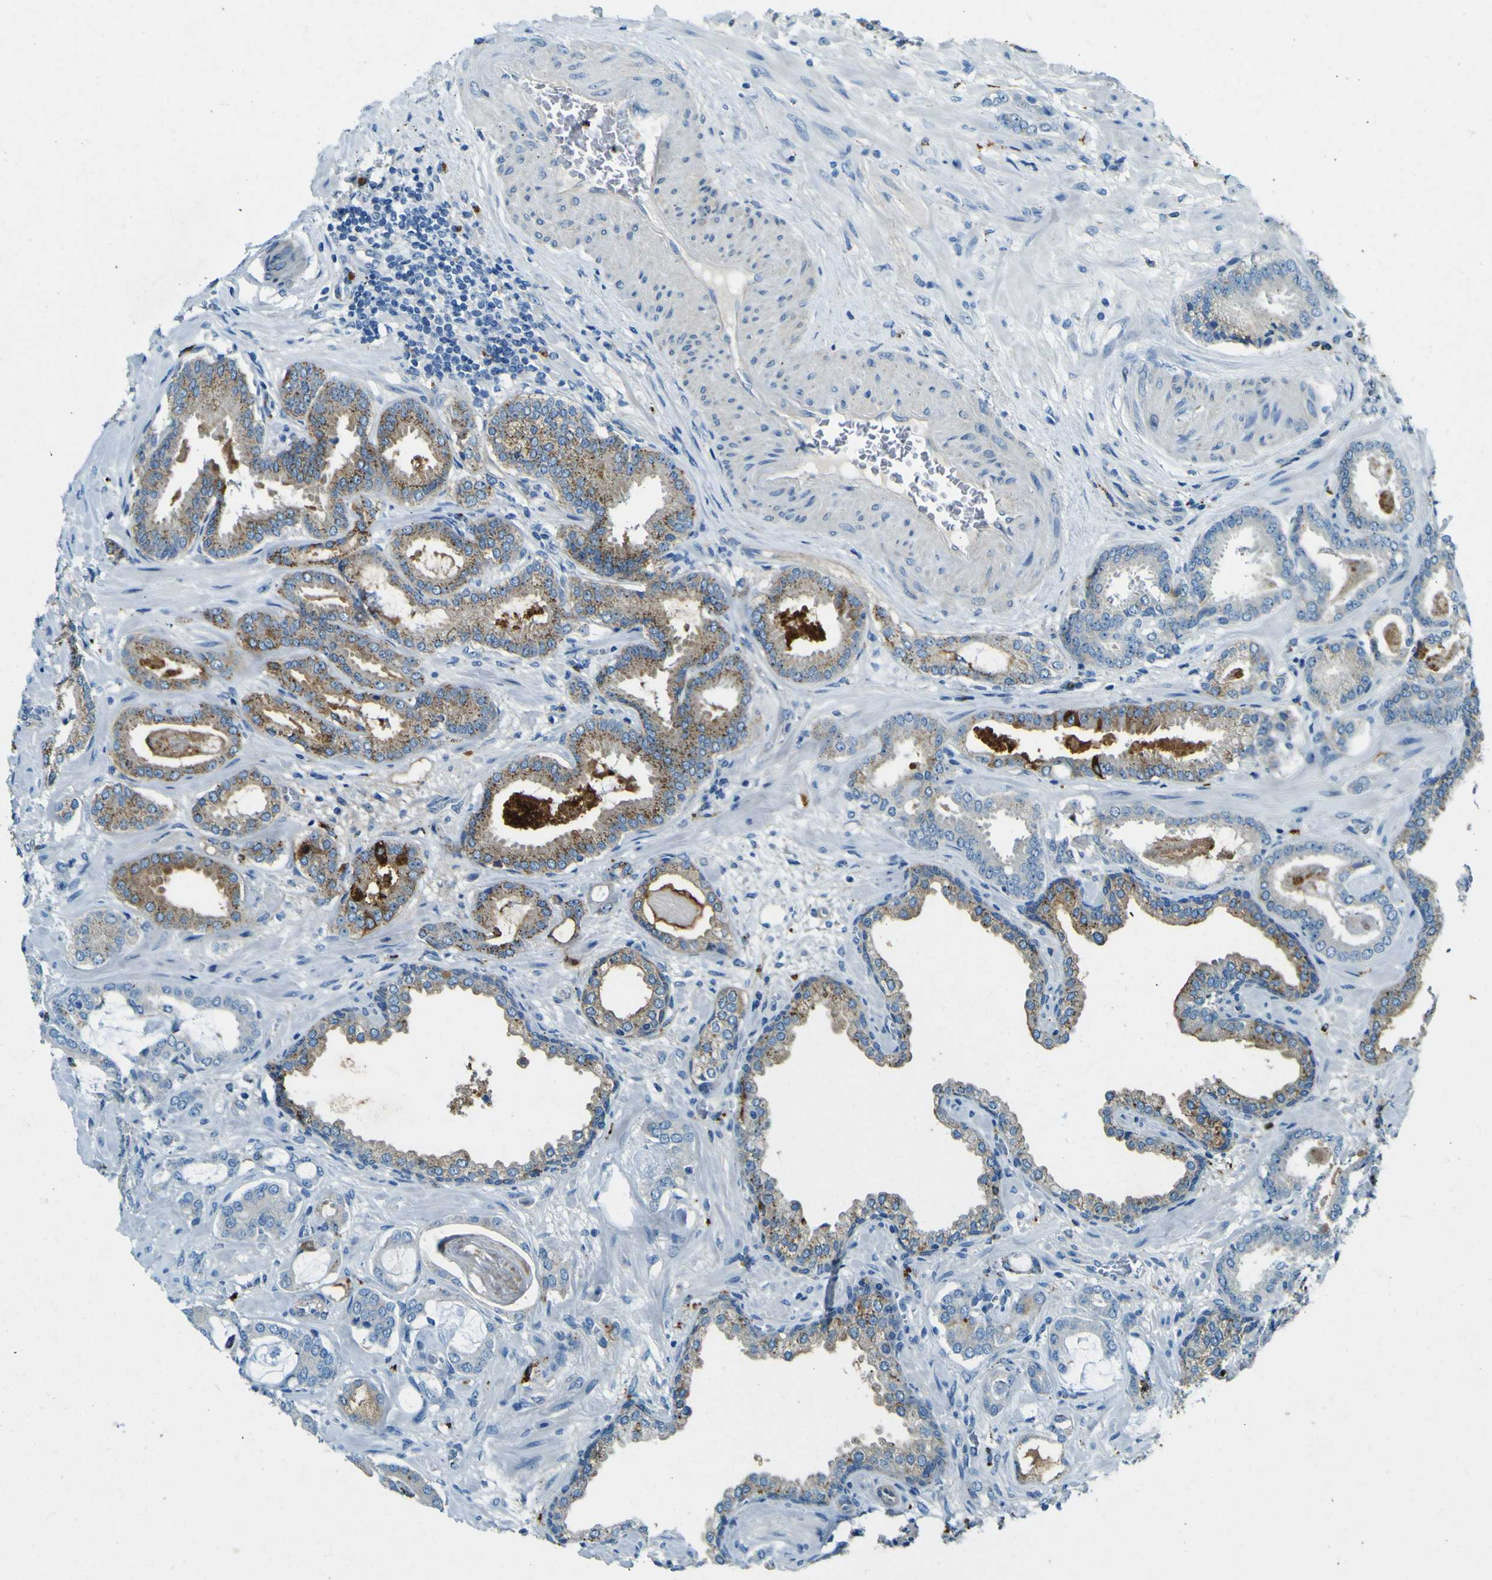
{"staining": {"intensity": "moderate", "quantity": "25%-75%", "location": "cytoplasmic/membranous"}, "tissue": "prostate cancer", "cell_type": "Tumor cells", "image_type": "cancer", "snomed": [{"axis": "morphology", "description": "Adenocarcinoma, Low grade"}, {"axis": "topography", "description": "Prostate"}], "caption": "Prostate cancer (low-grade adenocarcinoma) tissue exhibits moderate cytoplasmic/membranous positivity in about 25%-75% of tumor cells (Stains: DAB (3,3'-diaminobenzidine) in brown, nuclei in blue, Microscopy: brightfield microscopy at high magnification).", "gene": "PDE9A", "patient": {"sex": "male", "age": 53}}